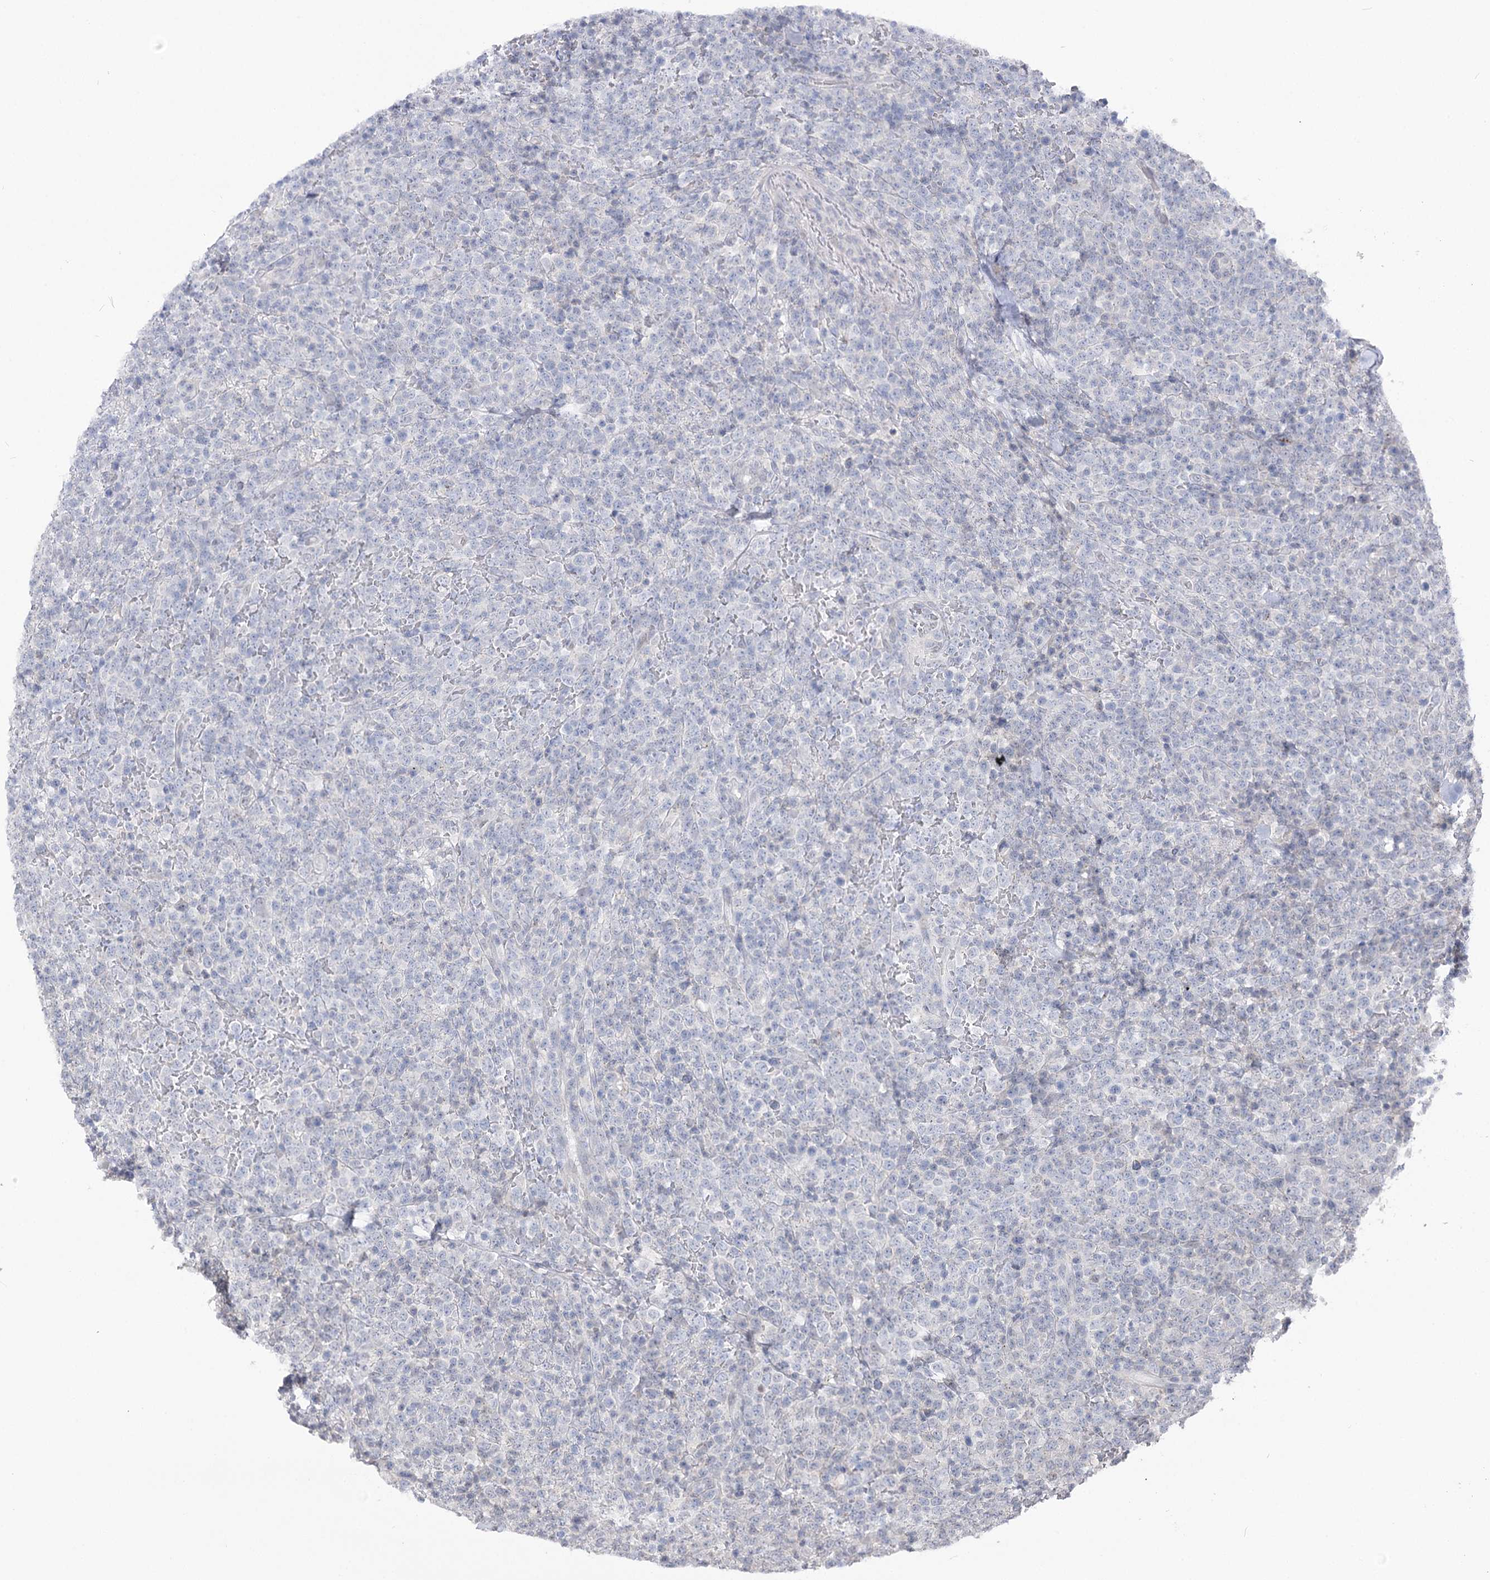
{"staining": {"intensity": "negative", "quantity": "none", "location": "none"}, "tissue": "lymphoma", "cell_type": "Tumor cells", "image_type": "cancer", "snomed": [{"axis": "morphology", "description": "Malignant lymphoma, non-Hodgkin's type, High grade"}, {"axis": "topography", "description": "Colon"}], "caption": "IHC of malignant lymphoma, non-Hodgkin's type (high-grade) shows no positivity in tumor cells.", "gene": "ATP10B", "patient": {"sex": "female", "age": 53}}